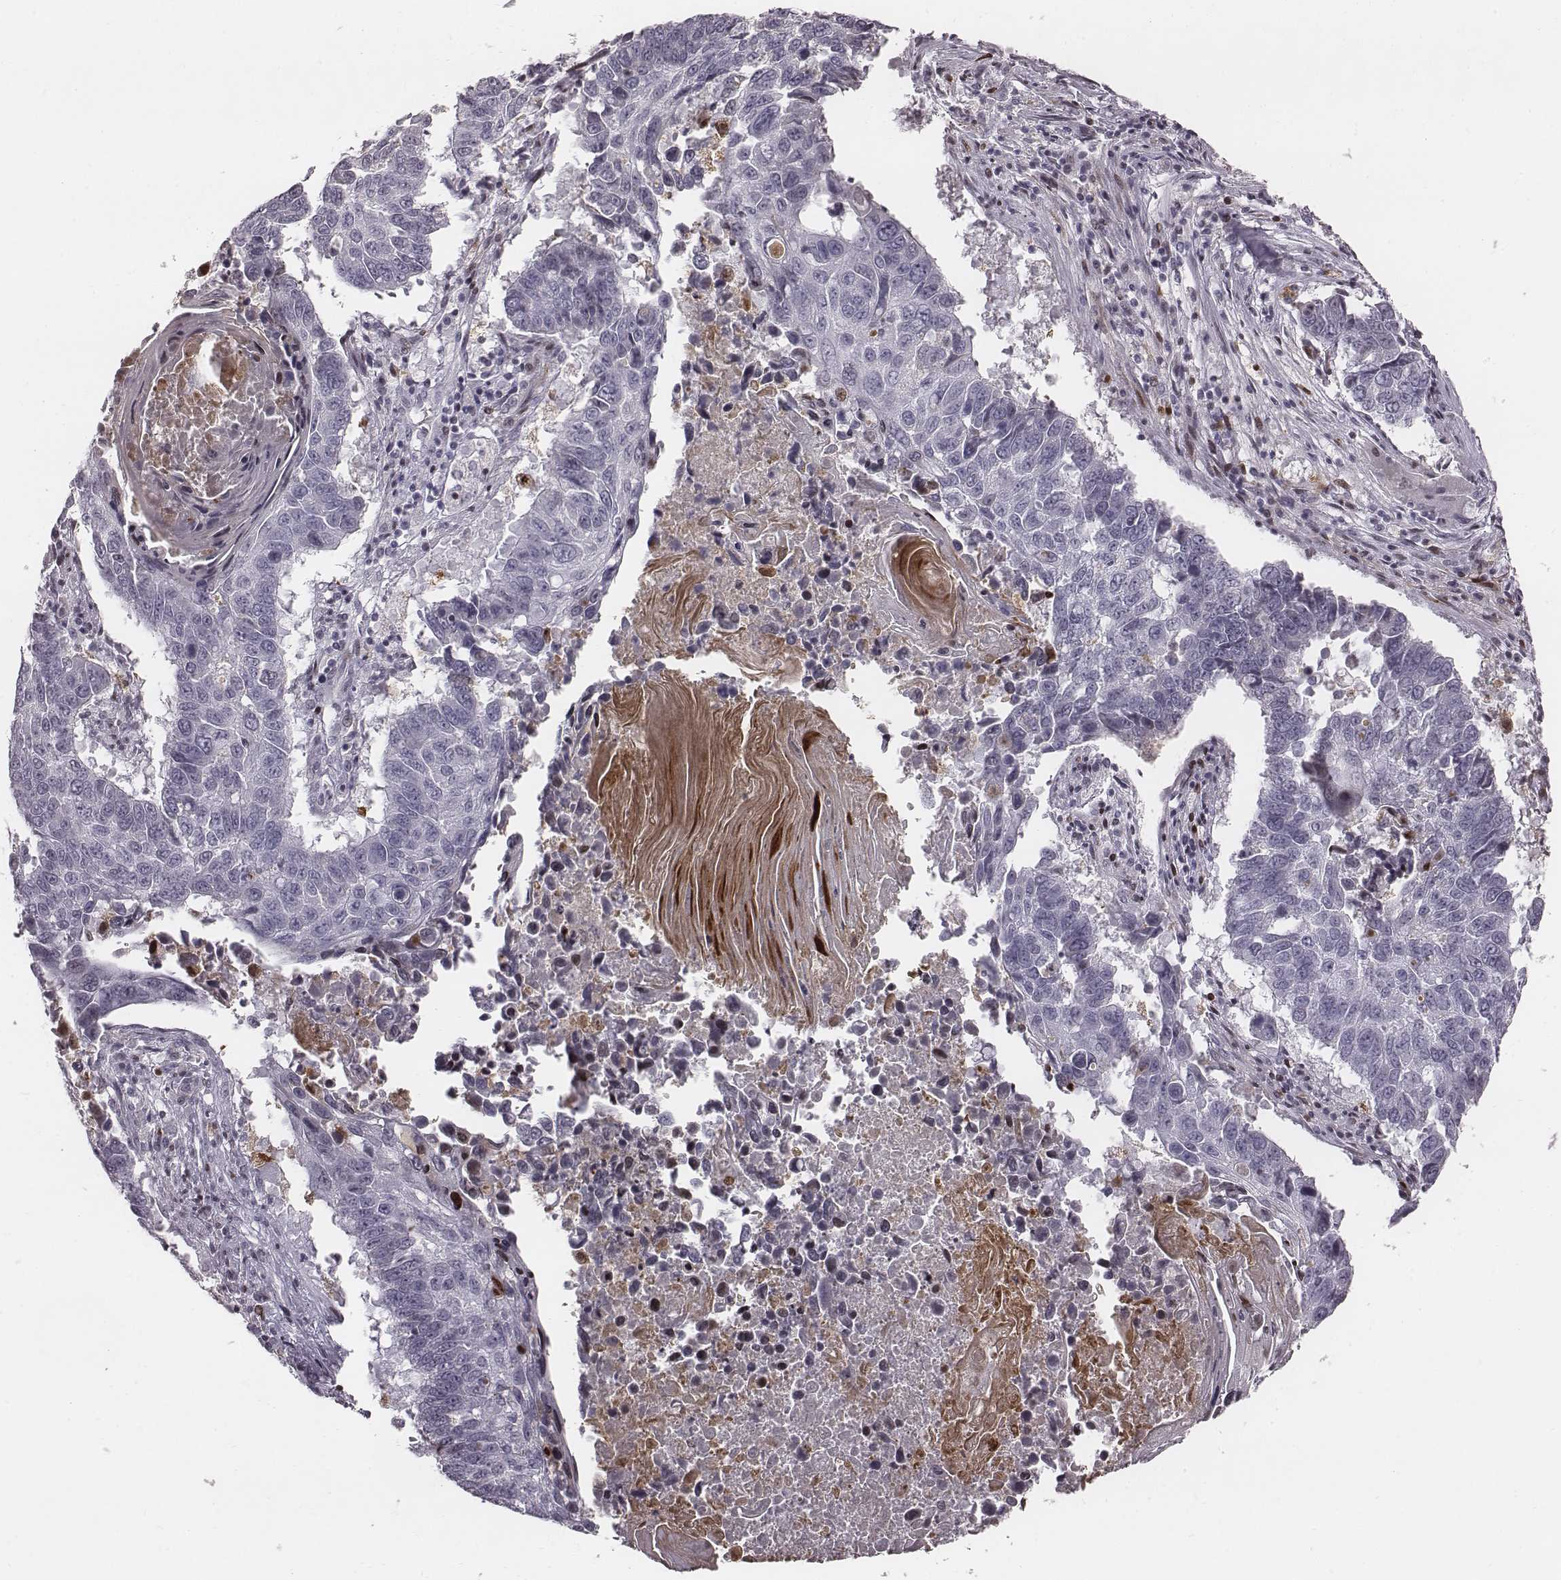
{"staining": {"intensity": "negative", "quantity": "none", "location": "none"}, "tissue": "lung cancer", "cell_type": "Tumor cells", "image_type": "cancer", "snomed": [{"axis": "morphology", "description": "Squamous cell carcinoma, NOS"}, {"axis": "topography", "description": "Lung"}], "caption": "DAB immunohistochemical staining of human squamous cell carcinoma (lung) demonstrates no significant staining in tumor cells.", "gene": "NDC1", "patient": {"sex": "male", "age": 73}}